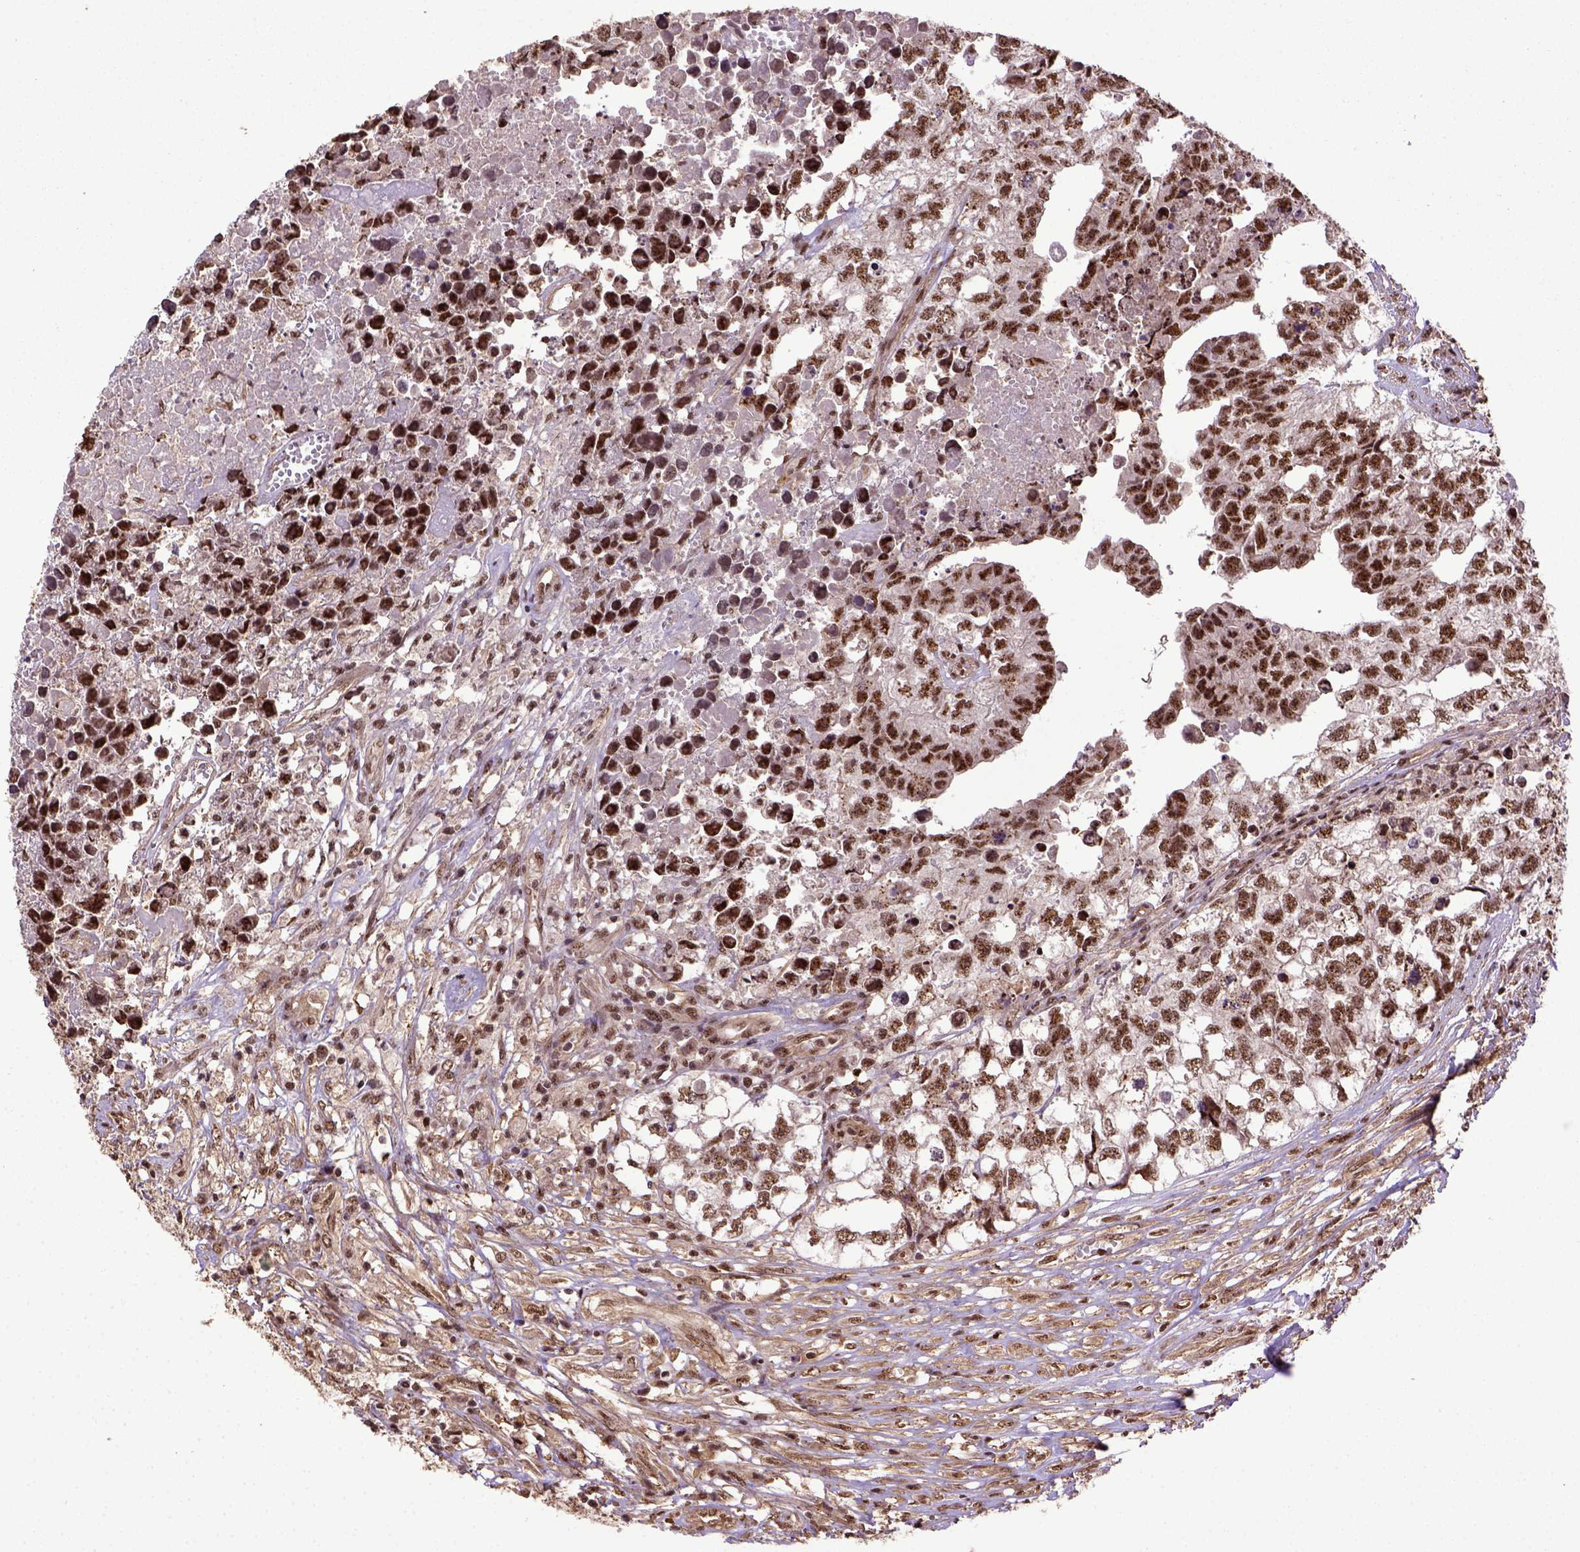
{"staining": {"intensity": "moderate", "quantity": ">75%", "location": "nuclear"}, "tissue": "testis cancer", "cell_type": "Tumor cells", "image_type": "cancer", "snomed": [{"axis": "morphology", "description": "Carcinoma, Embryonal, NOS"}, {"axis": "morphology", "description": "Teratoma, malignant, NOS"}, {"axis": "topography", "description": "Testis"}], "caption": "Moderate nuclear staining is present in approximately >75% of tumor cells in testis cancer. Ihc stains the protein of interest in brown and the nuclei are stained blue.", "gene": "PPIG", "patient": {"sex": "male", "age": 44}}